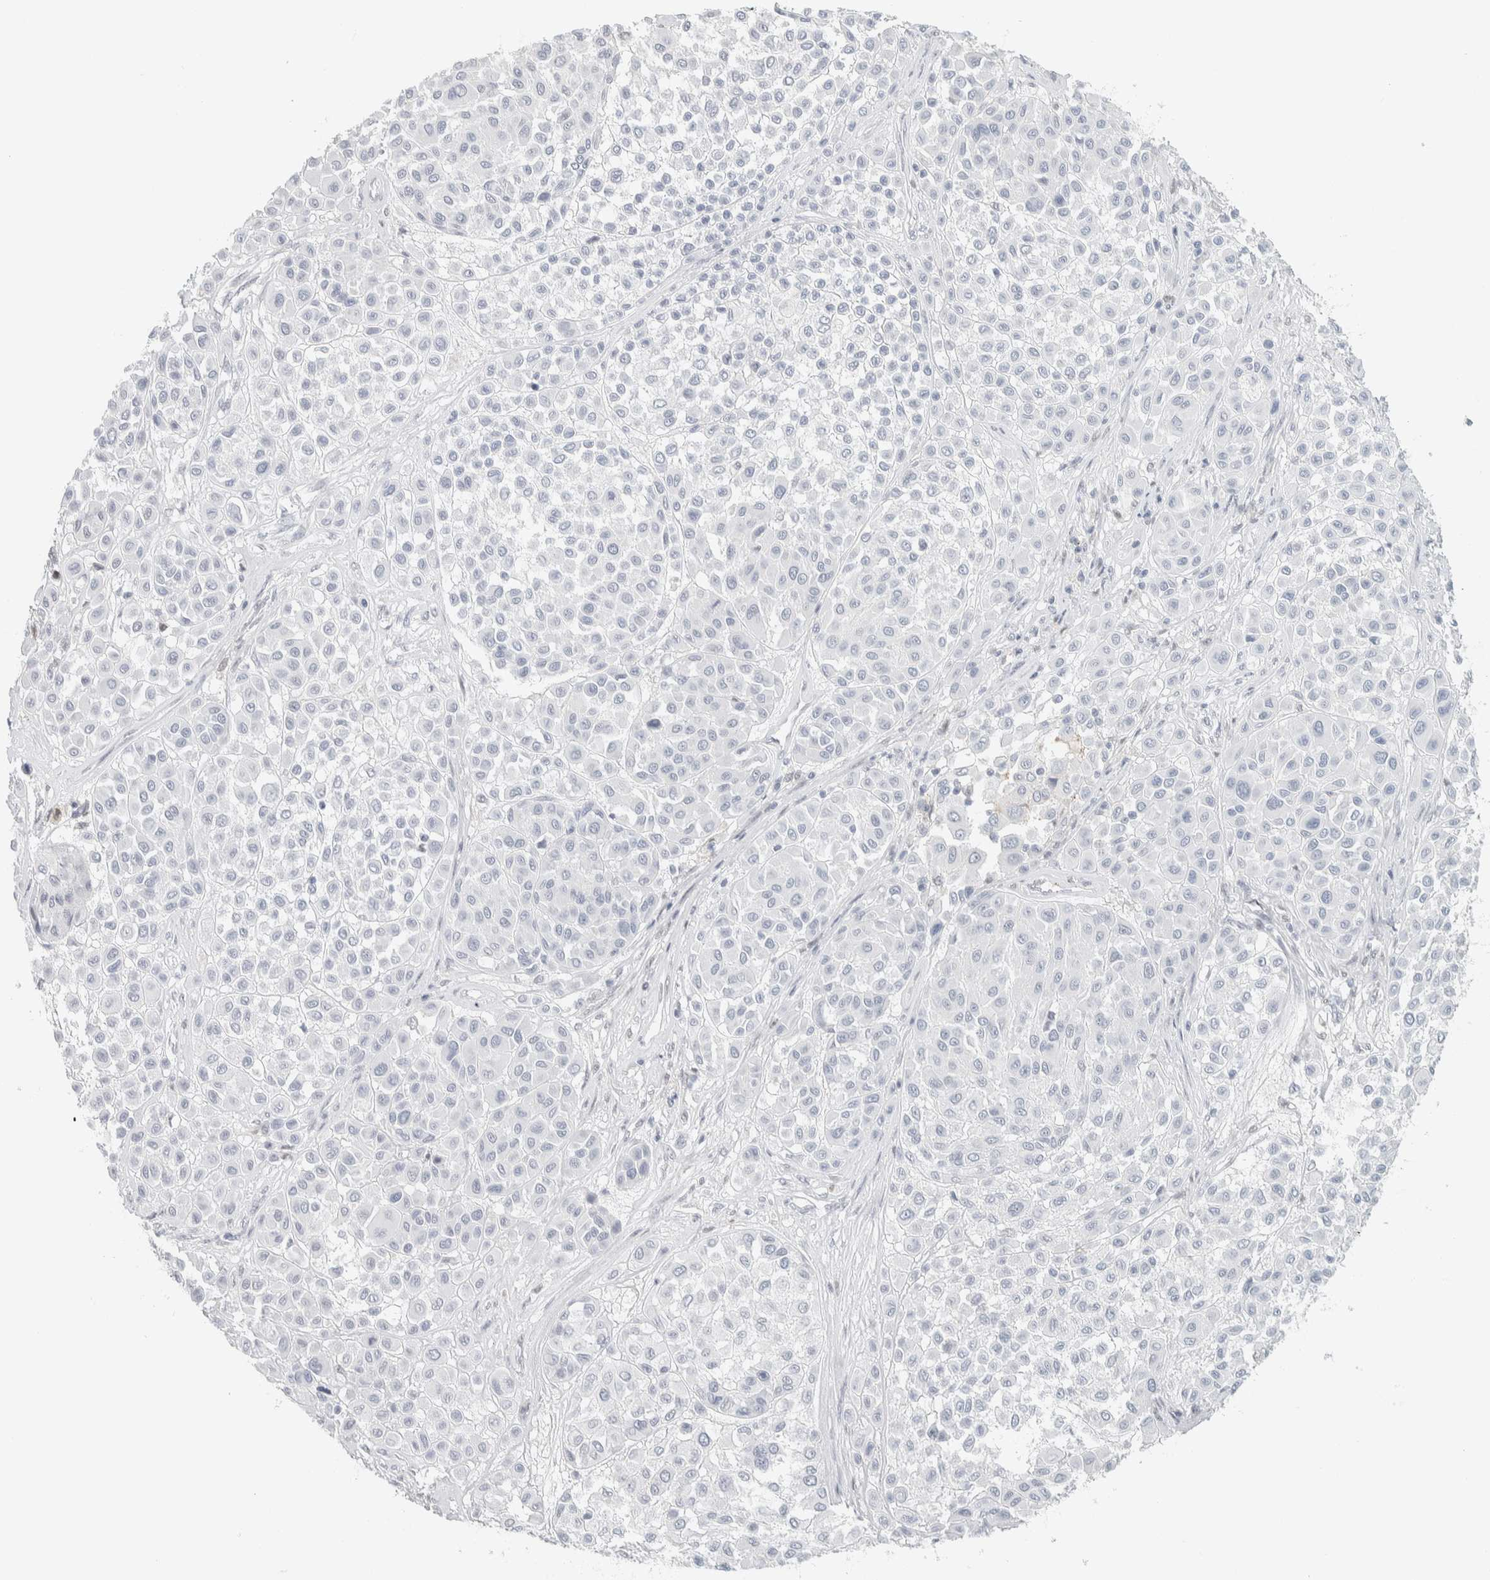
{"staining": {"intensity": "negative", "quantity": "none", "location": "none"}, "tissue": "melanoma", "cell_type": "Tumor cells", "image_type": "cancer", "snomed": [{"axis": "morphology", "description": "Malignant melanoma, Metastatic site"}, {"axis": "topography", "description": "Soft tissue"}], "caption": "Immunohistochemistry (IHC) histopathology image of neoplastic tissue: human melanoma stained with DAB (3,3'-diaminobenzidine) demonstrates no significant protein expression in tumor cells.", "gene": "CDH17", "patient": {"sex": "male", "age": 41}}